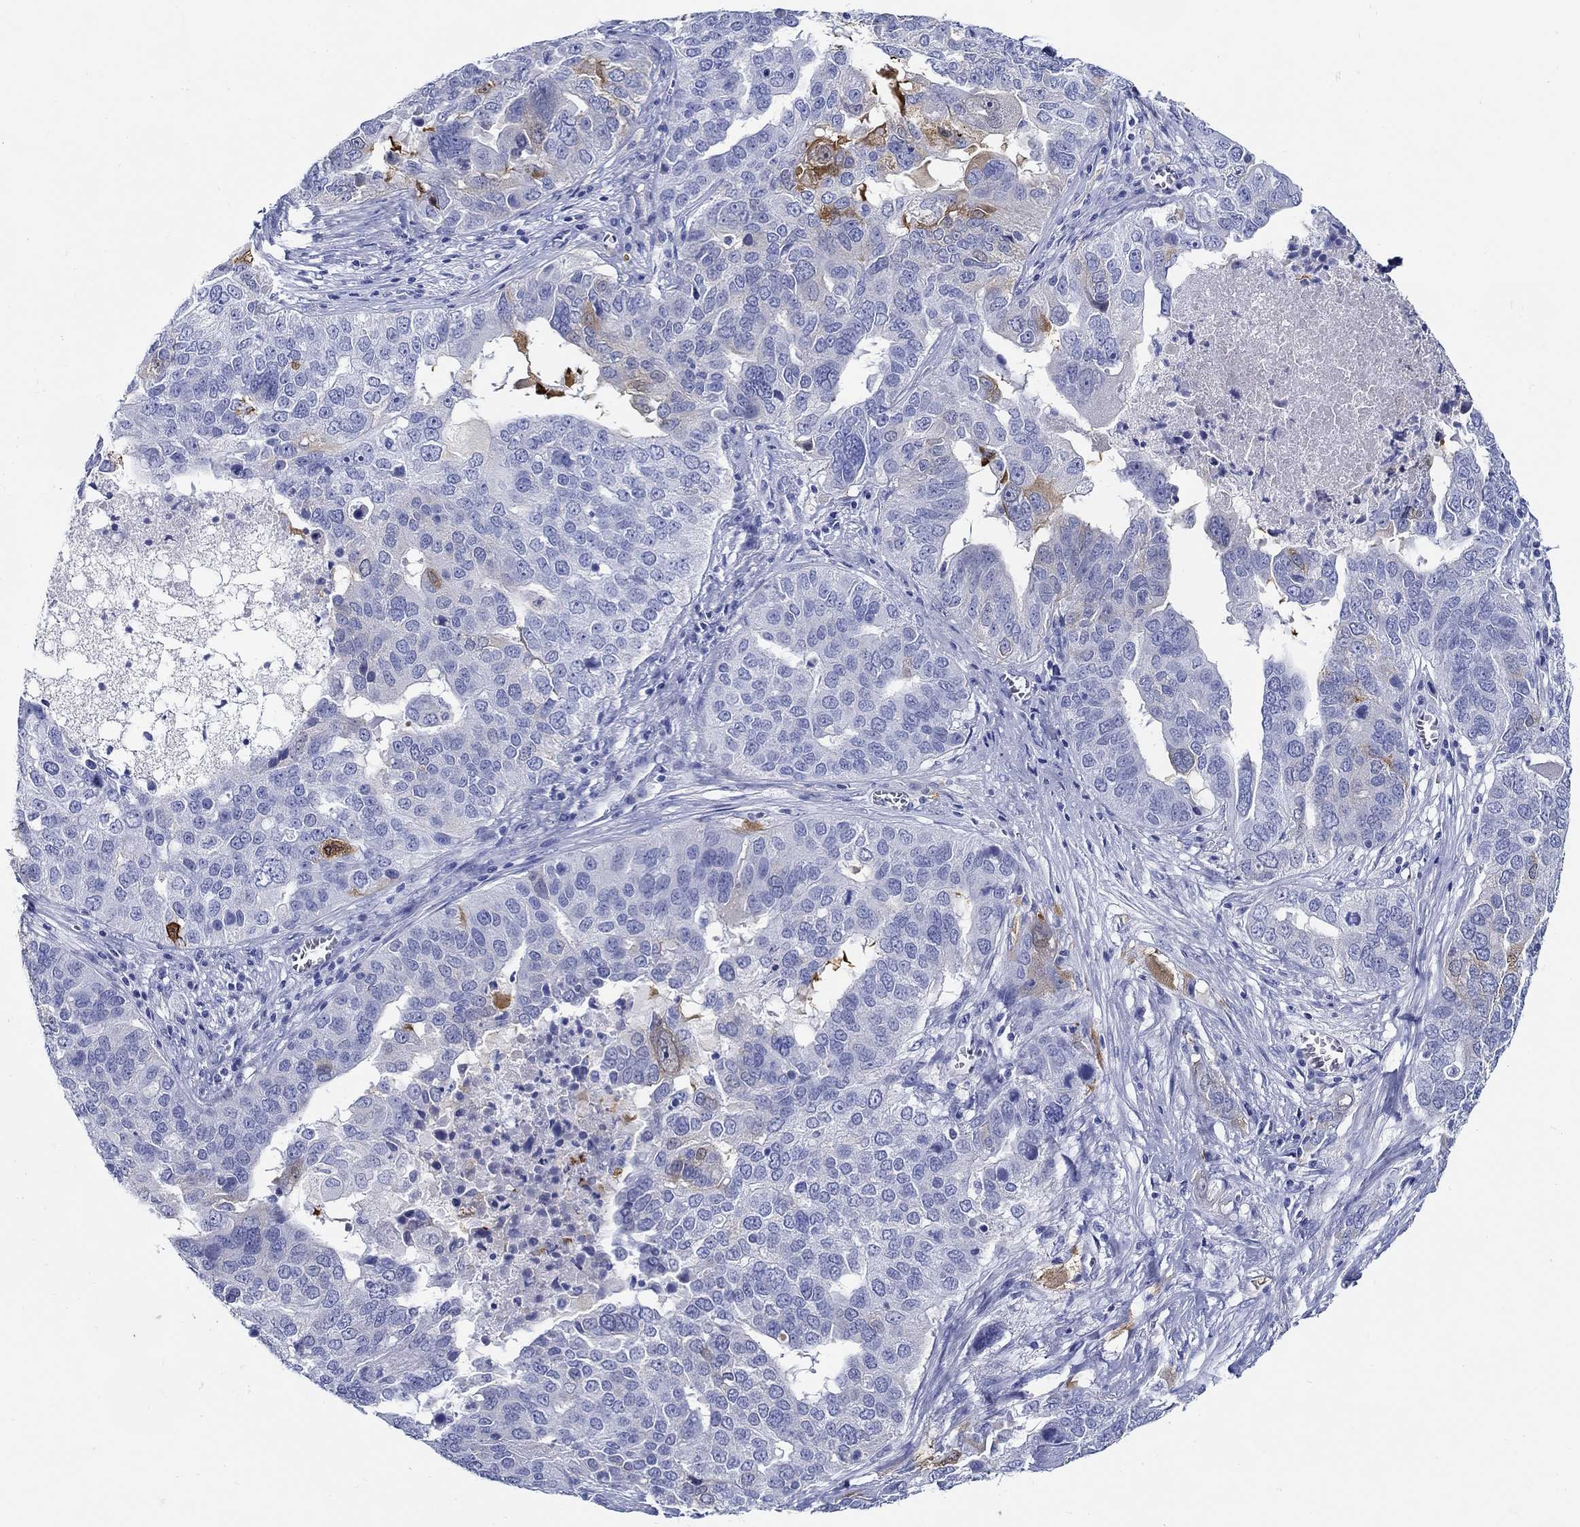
{"staining": {"intensity": "strong", "quantity": "<25%", "location": "cytoplasmic/membranous"}, "tissue": "ovarian cancer", "cell_type": "Tumor cells", "image_type": "cancer", "snomed": [{"axis": "morphology", "description": "Carcinoma, endometroid"}, {"axis": "topography", "description": "Soft tissue"}, {"axis": "topography", "description": "Ovary"}], "caption": "DAB immunohistochemical staining of human ovarian cancer shows strong cytoplasmic/membranous protein positivity in approximately <25% of tumor cells.", "gene": "FBXO2", "patient": {"sex": "female", "age": 52}}